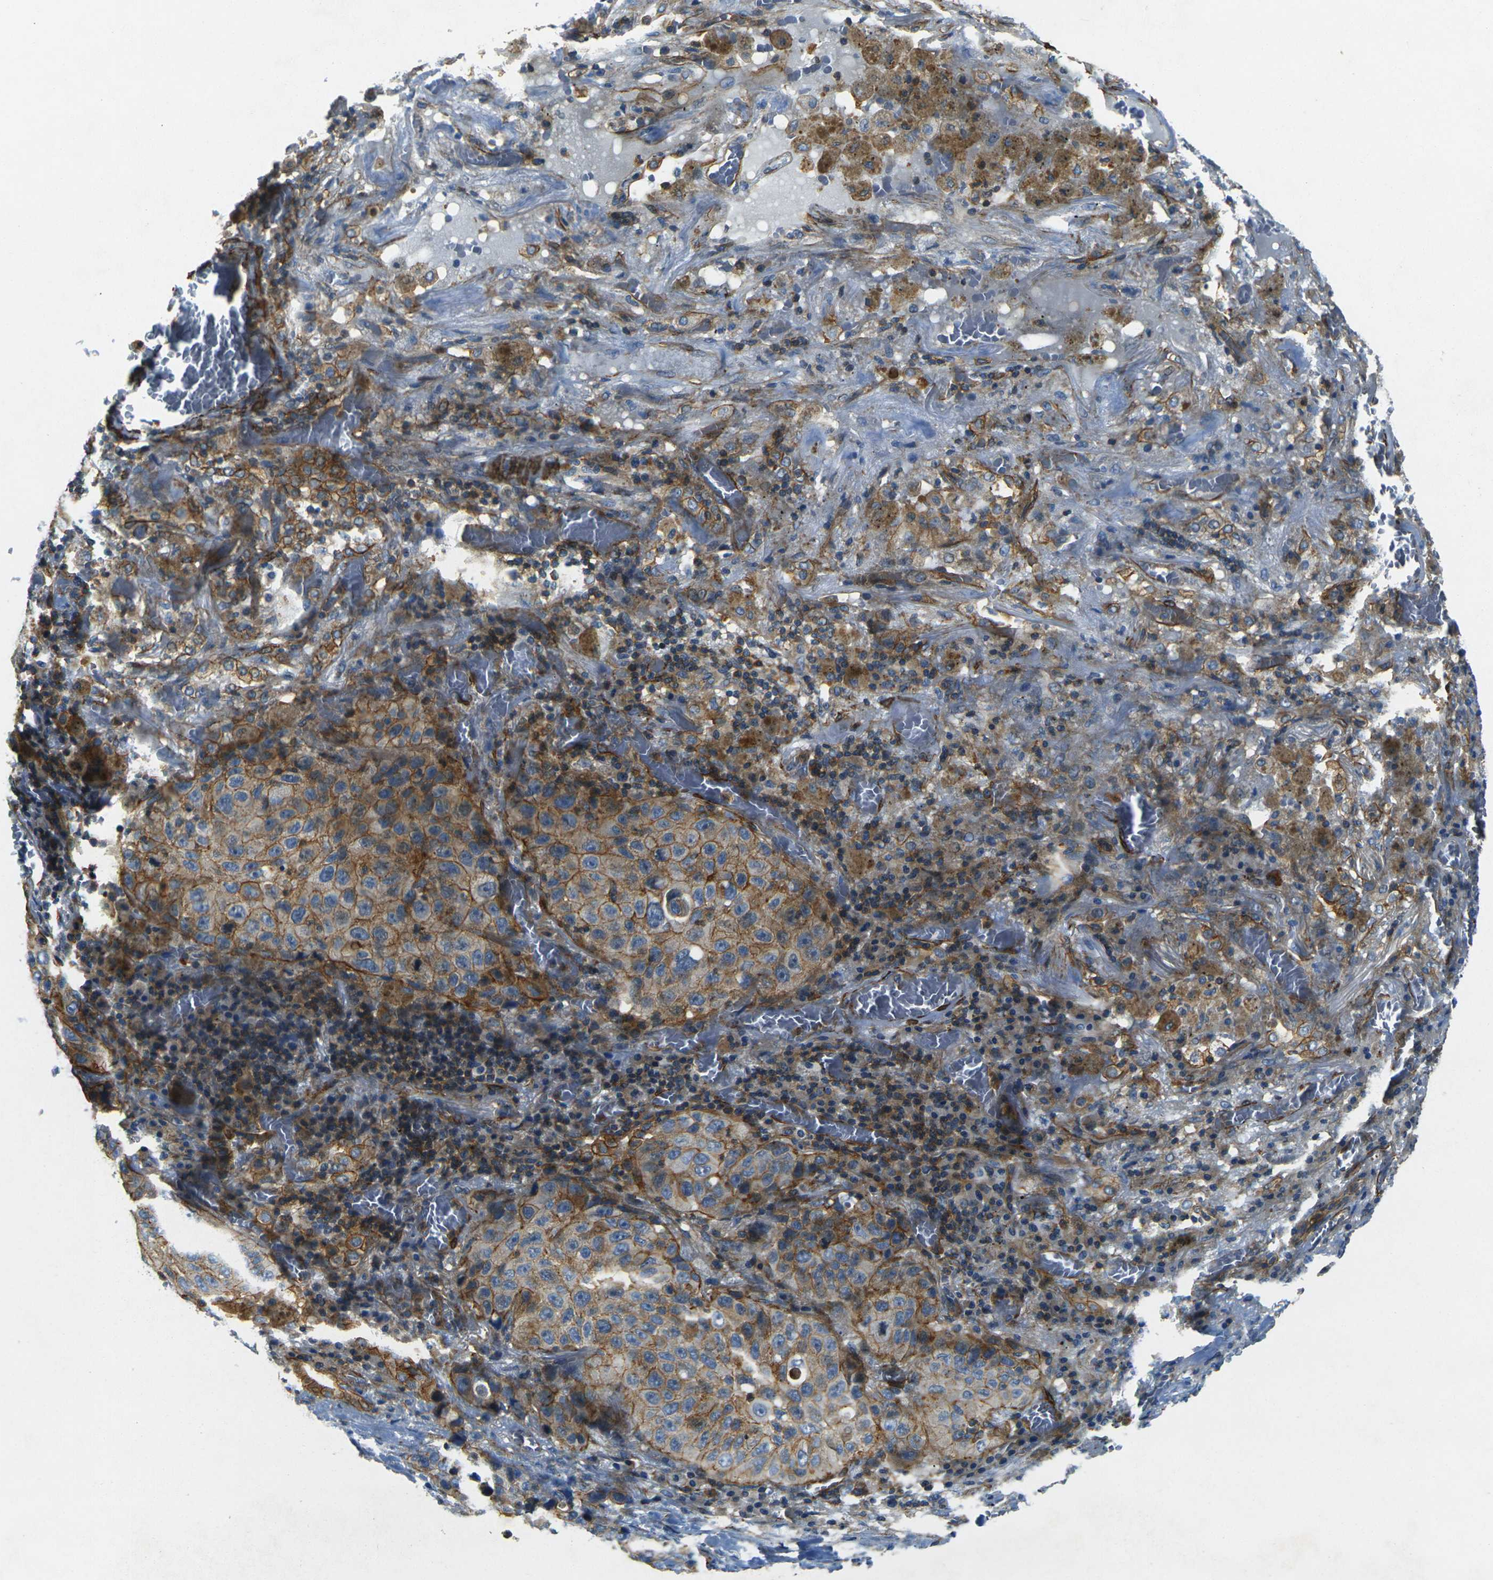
{"staining": {"intensity": "moderate", "quantity": "25%-75%", "location": "cytoplasmic/membranous"}, "tissue": "lung cancer", "cell_type": "Tumor cells", "image_type": "cancer", "snomed": [{"axis": "morphology", "description": "Squamous cell carcinoma, NOS"}, {"axis": "topography", "description": "Lung"}], "caption": "Lung squamous cell carcinoma stained with a protein marker demonstrates moderate staining in tumor cells.", "gene": "EPHA7", "patient": {"sex": "male", "age": 57}}